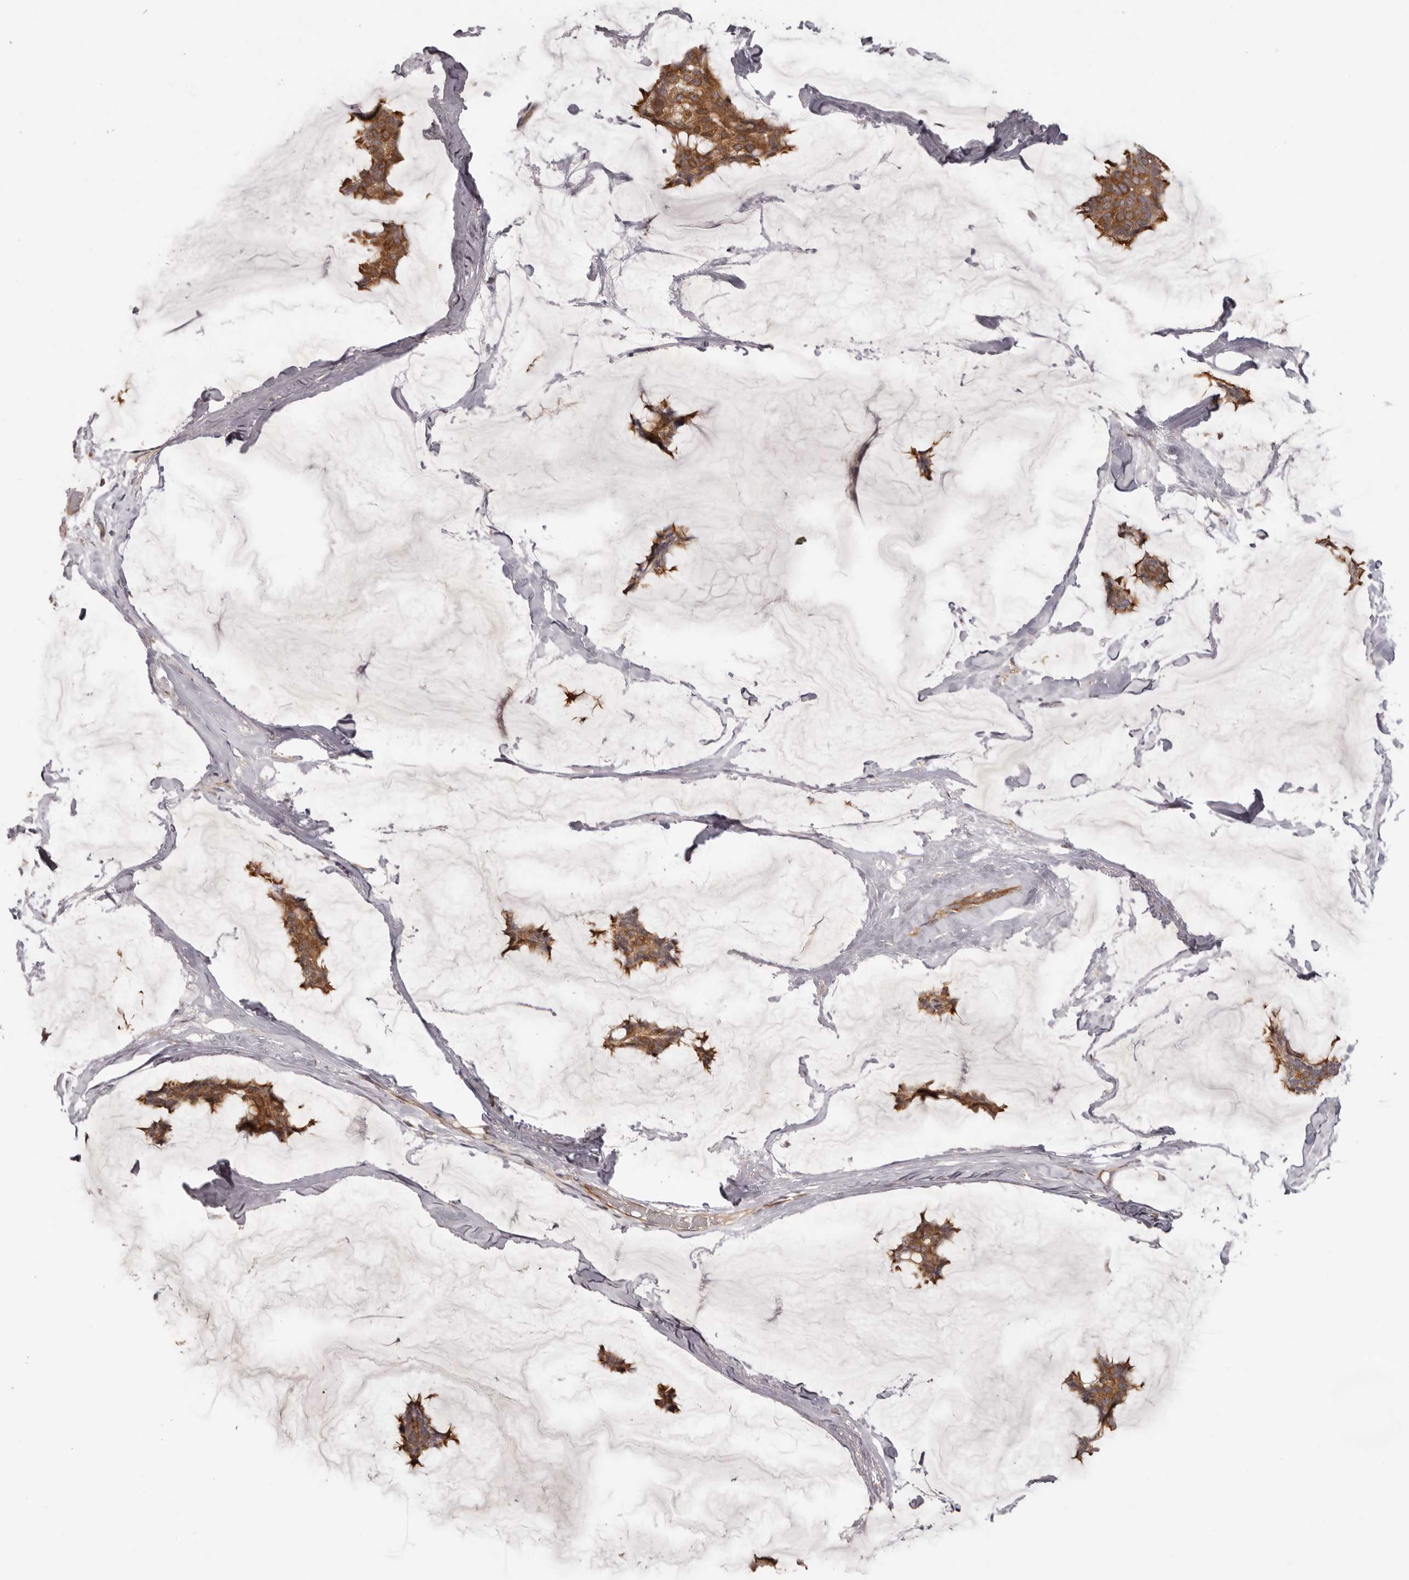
{"staining": {"intensity": "moderate", "quantity": ">75%", "location": "cytoplasmic/membranous"}, "tissue": "breast cancer", "cell_type": "Tumor cells", "image_type": "cancer", "snomed": [{"axis": "morphology", "description": "Duct carcinoma"}, {"axis": "topography", "description": "Breast"}], "caption": "Tumor cells demonstrate moderate cytoplasmic/membranous positivity in approximately >75% of cells in breast cancer (infiltrating ductal carcinoma).", "gene": "EEF1E1", "patient": {"sex": "female", "age": 93}}